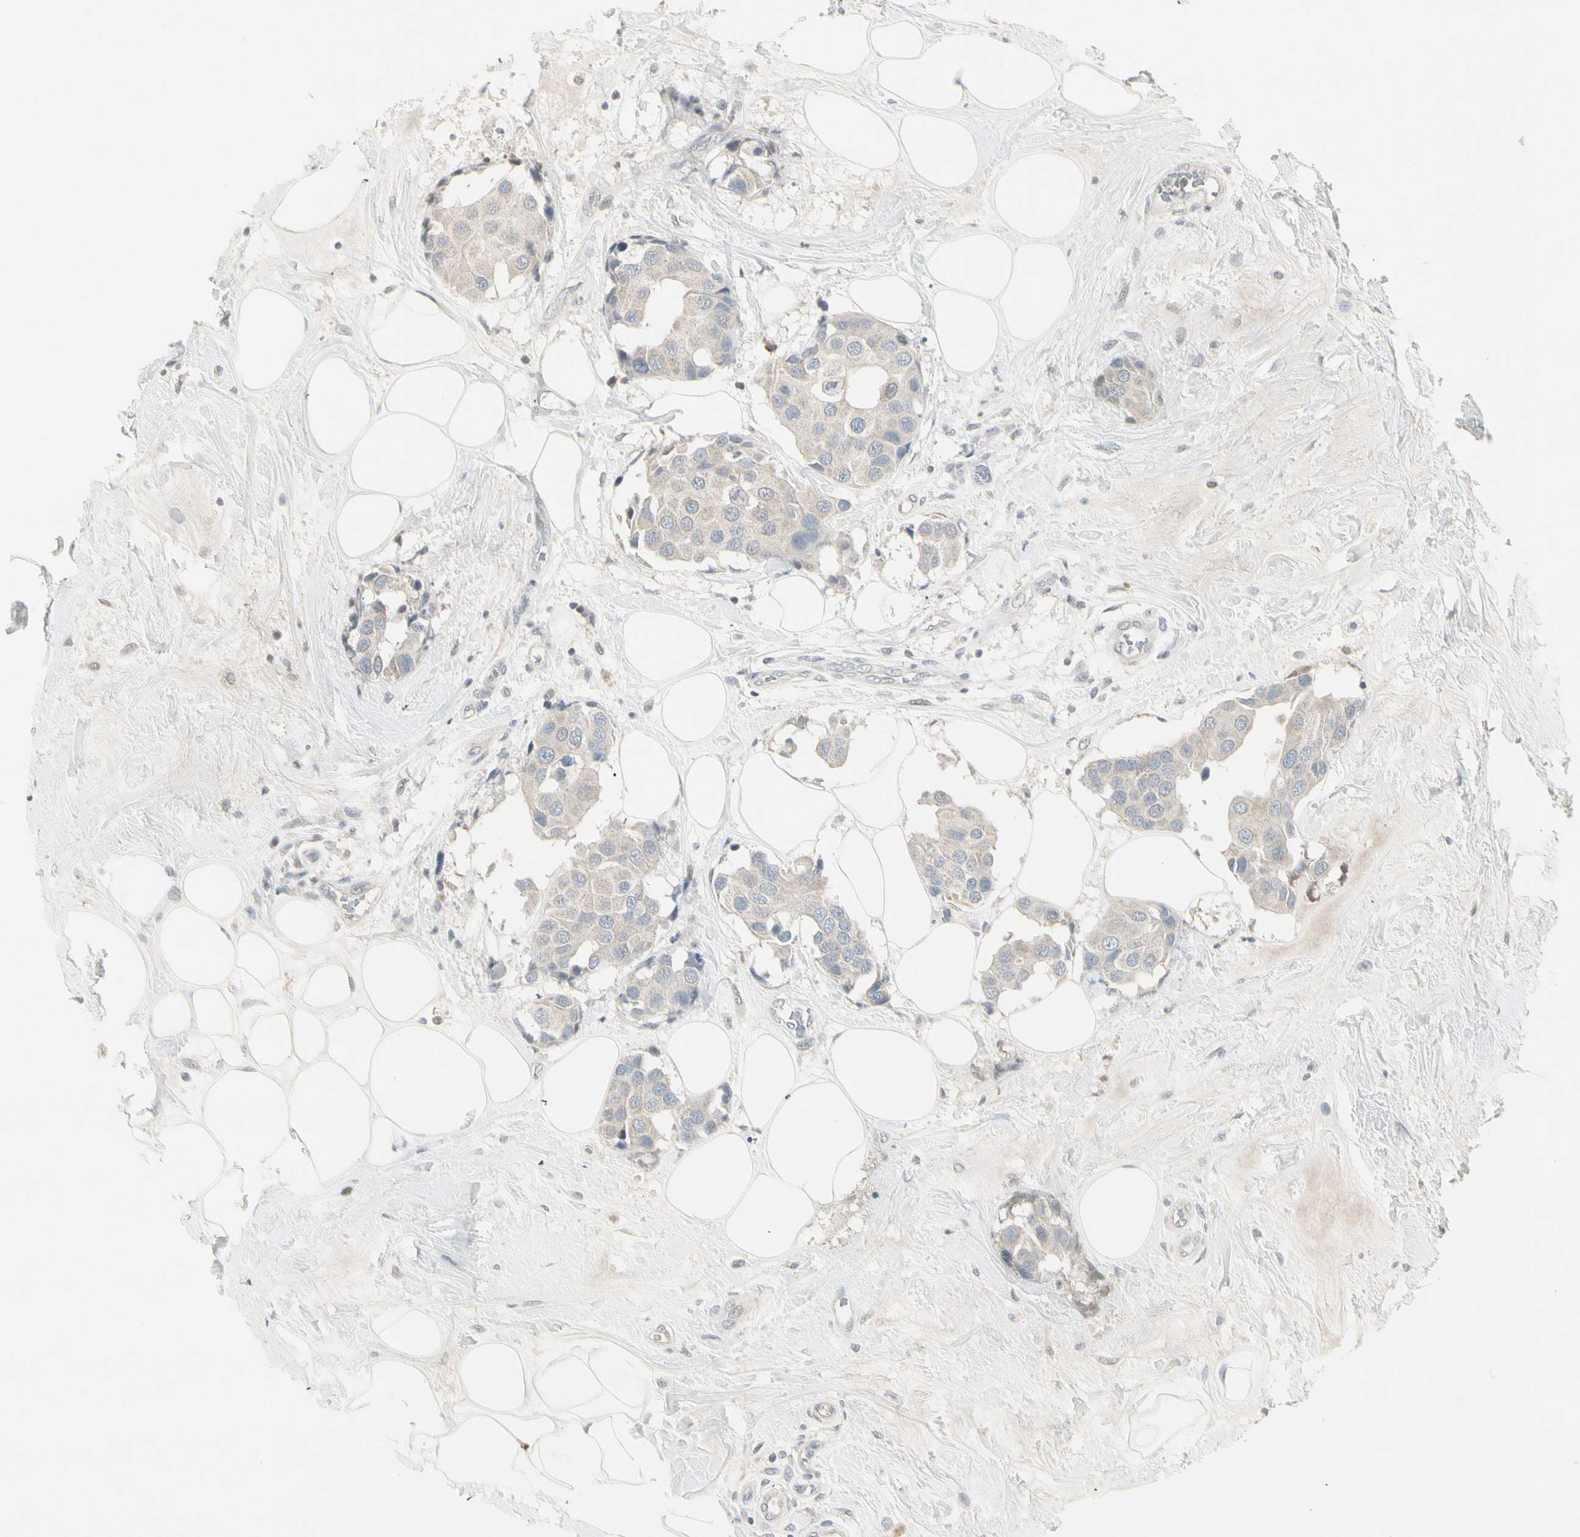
{"staining": {"intensity": "weak", "quantity": "<25%", "location": "cytoplasmic/membranous"}, "tissue": "breast cancer", "cell_type": "Tumor cells", "image_type": "cancer", "snomed": [{"axis": "morphology", "description": "Normal tissue, NOS"}, {"axis": "morphology", "description": "Duct carcinoma"}, {"axis": "topography", "description": "Breast"}], "caption": "A high-resolution histopathology image shows immunohistochemistry staining of breast cancer, which demonstrates no significant expression in tumor cells. (Stains: DAB (3,3'-diaminobenzidine) immunohistochemistry (IHC) with hematoxylin counter stain, Microscopy: brightfield microscopy at high magnification).", "gene": "DMPK", "patient": {"sex": "female", "age": 39}}